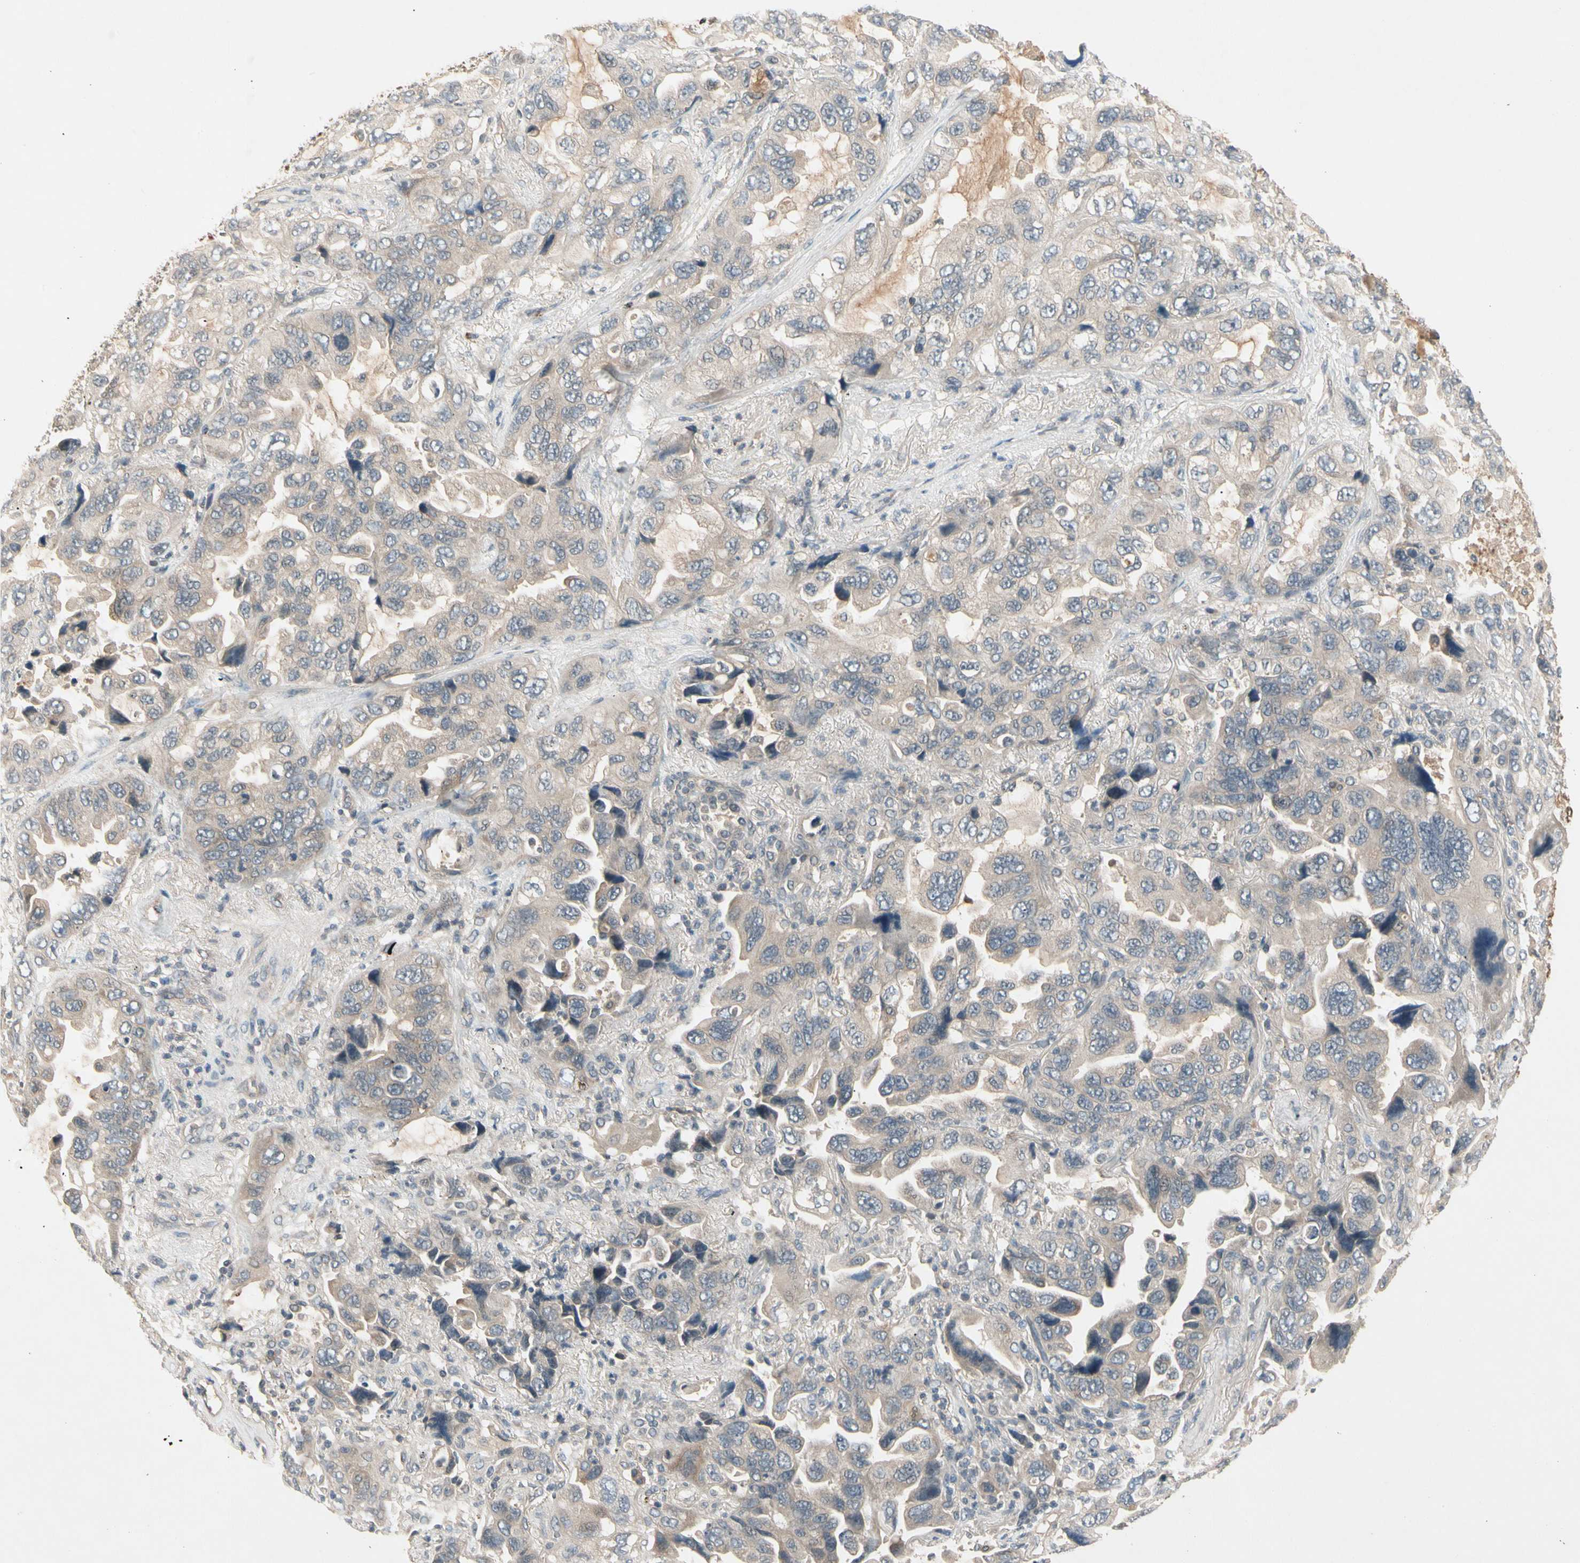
{"staining": {"intensity": "weak", "quantity": "25%-75%", "location": "cytoplasmic/membranous"}, "tissue": "lung cancer", "cell_type": "Tumor cells", "image_type": "cancer", "snomed": [{"axis": "morphology", "description": "Squamous cell carcinoma, NOS"}, {"axis": "topography", "description": "Lung"}], "caption": "This is an image of IHC staining of lung squamous cell carcinoma, which shows weak expression in the cytoplasmic/membranous of tumor cells.", "gene": "CCL4", "patient": {"sex": "female", "age": 73}}